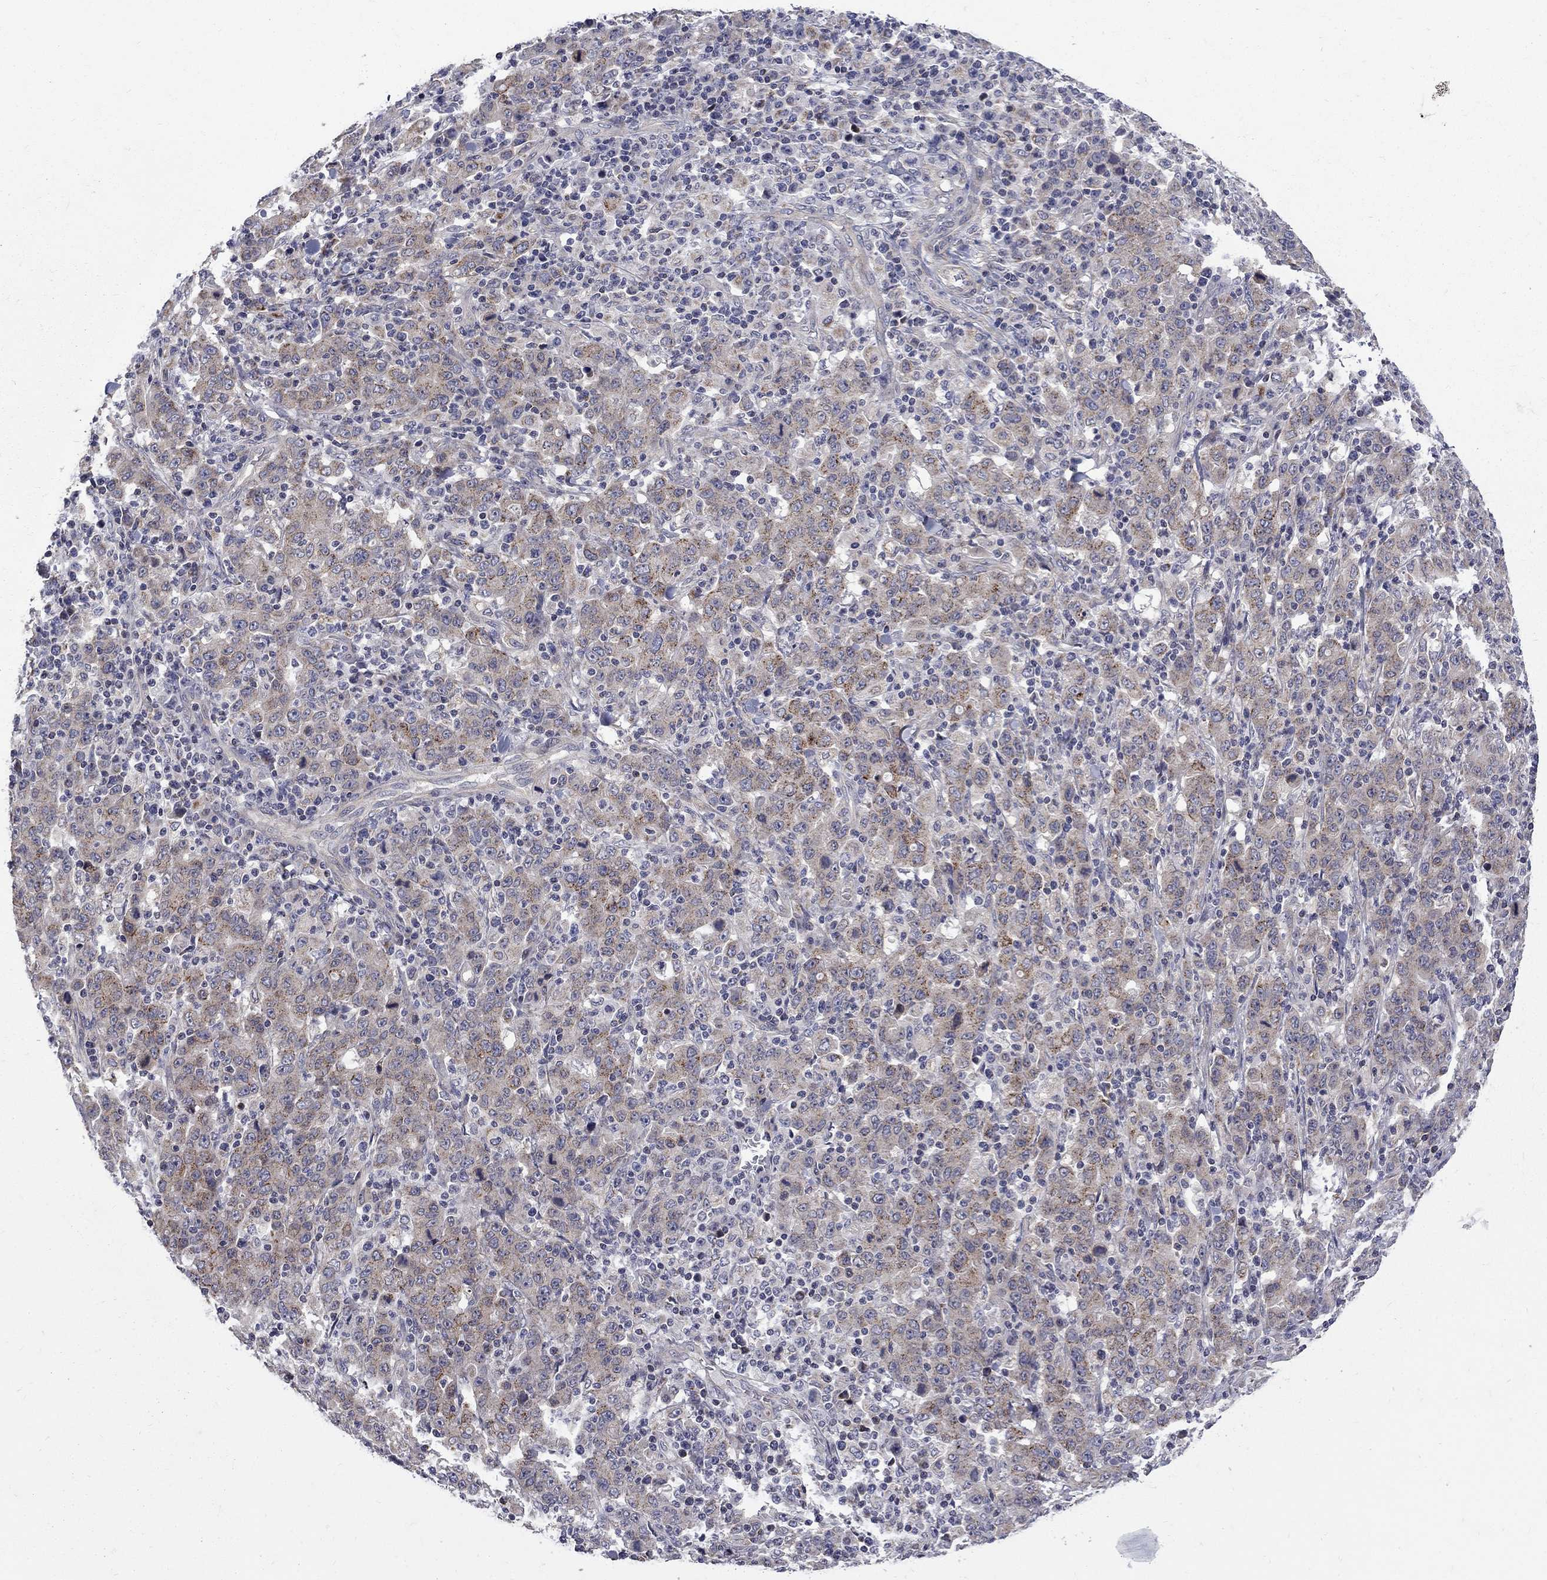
{"staining": {"intensity": "moderate", "quantity": "<25%", "location": "cytoplasmic/membranous"}, "tissue": "stomach cancer", "cell_type": "Tumor cells", "image_type": "cancer", "snomed": [{"axis": "morphology", "description": "Adenocarcinoma, NOS"}, {"axis": "topography", "description": "Stomach, upper"}], "caption": "High-power microscopy captured an IHC photomicrograph of stomach adenocarcinoma, revealing moderate cytoplasmic/membranous staining in about <25% of tumor cells. The staining is performed using DAB (3,3'-diaminobenzidine) brown chromogen to label protein expression. The nuclei are counter-stained blue using hematoxylin.", "gene": "SH2B1", "patient": {"sex": "male", "age": 69}}